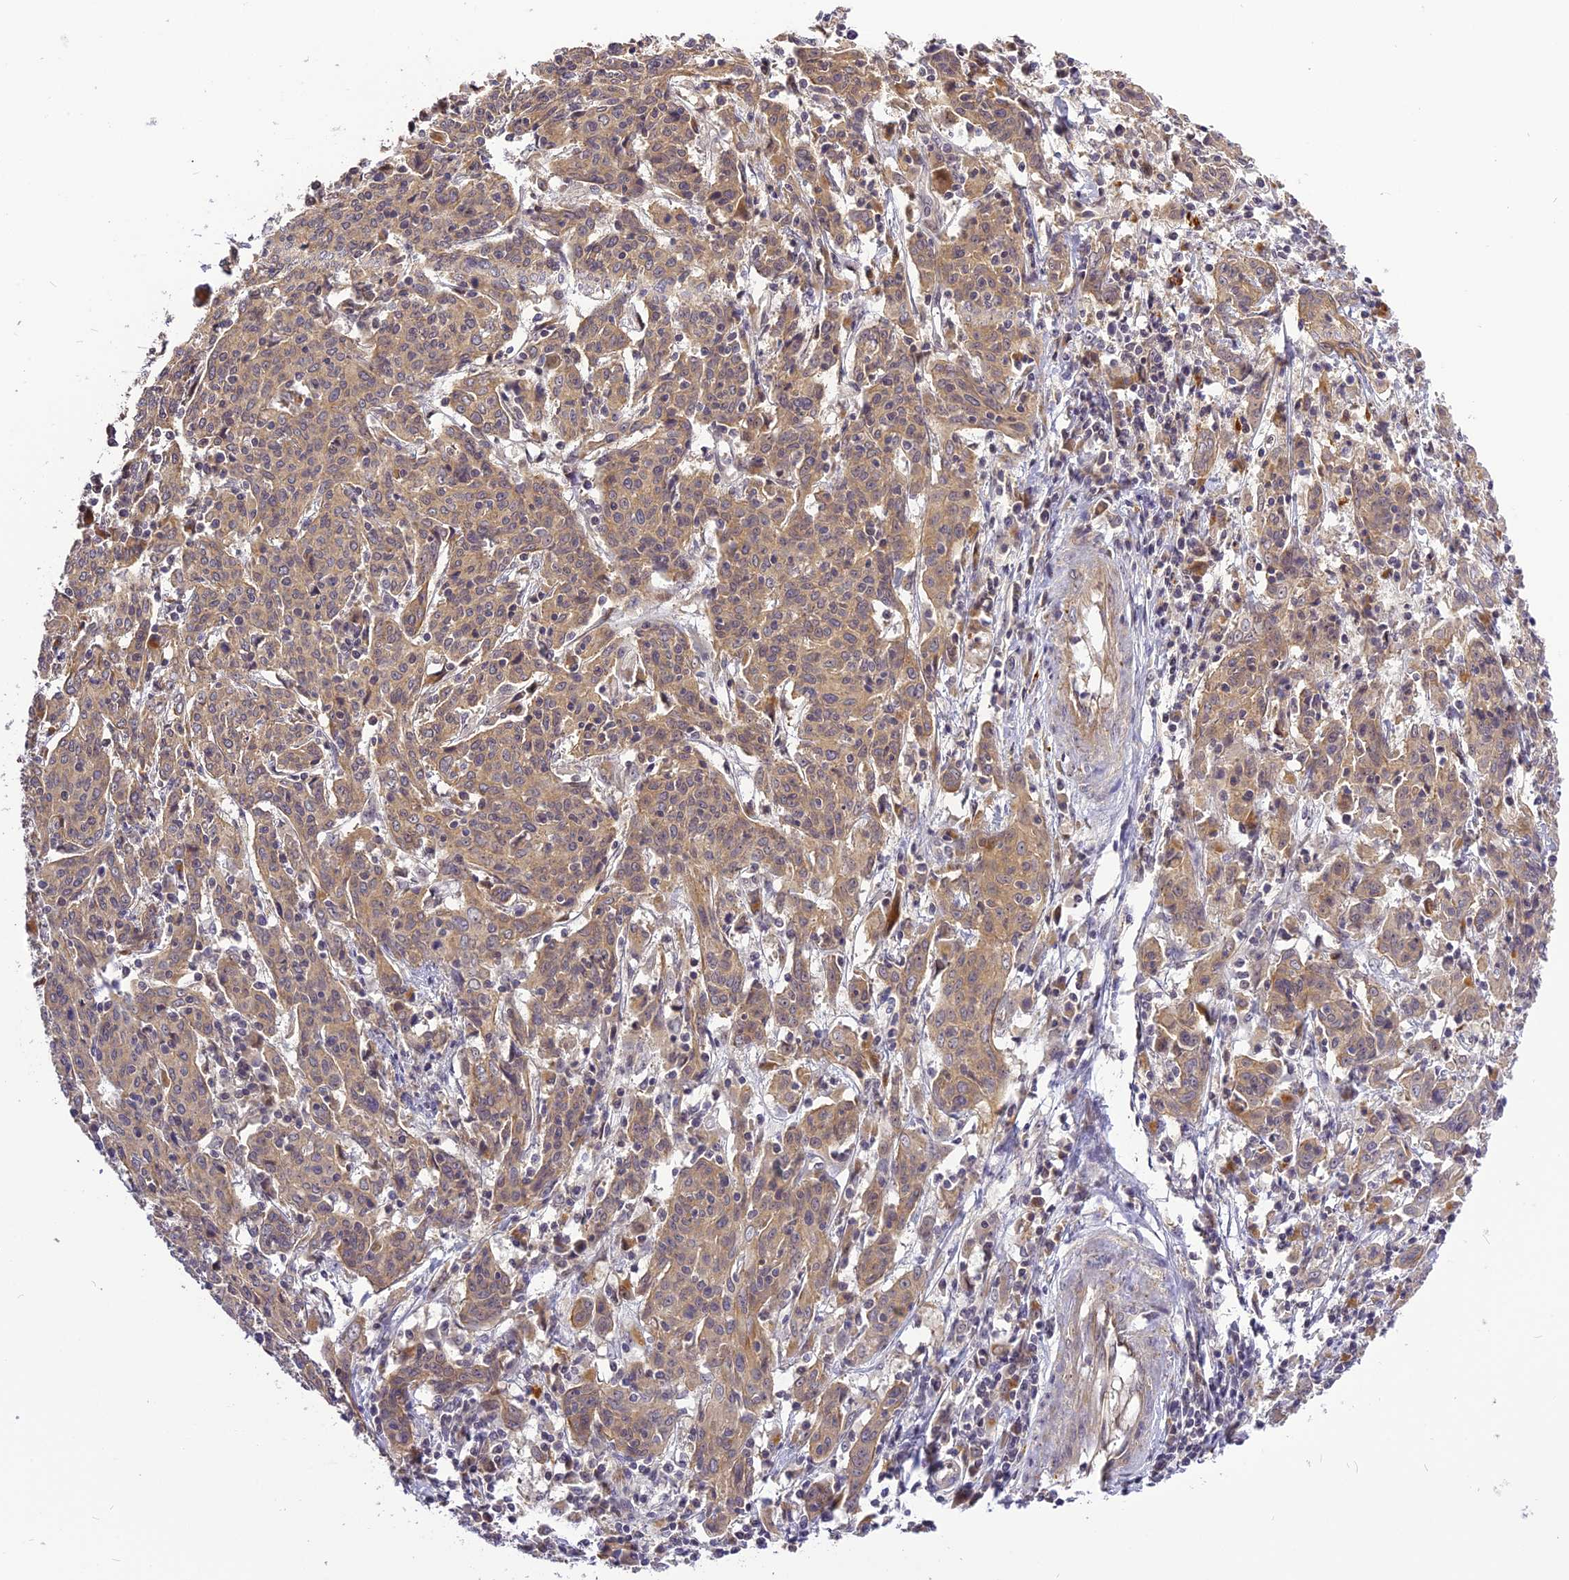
{"staining": {"intensity": "moderate", "quantity": ">75%", "location": "cytoplasmic/membranous"}, "tissue": "cervical cancer", "cell_type": "Tumor cells", "image_type": "cancer", "snomed": [{"axis": "morphology", "description": "Squamous cell carcinoma, NOS"}, {"axis": "topography", "description": "Cervix"}], "caption": "Protein analysis of squamous cell carcinoma (cervical) tissue demonstrates moderate cytoplasmic/membranous positivity in about >75% of tumor cells.", "gene": "FNIP2", "patient": {"sex": "female", "age": 67}}